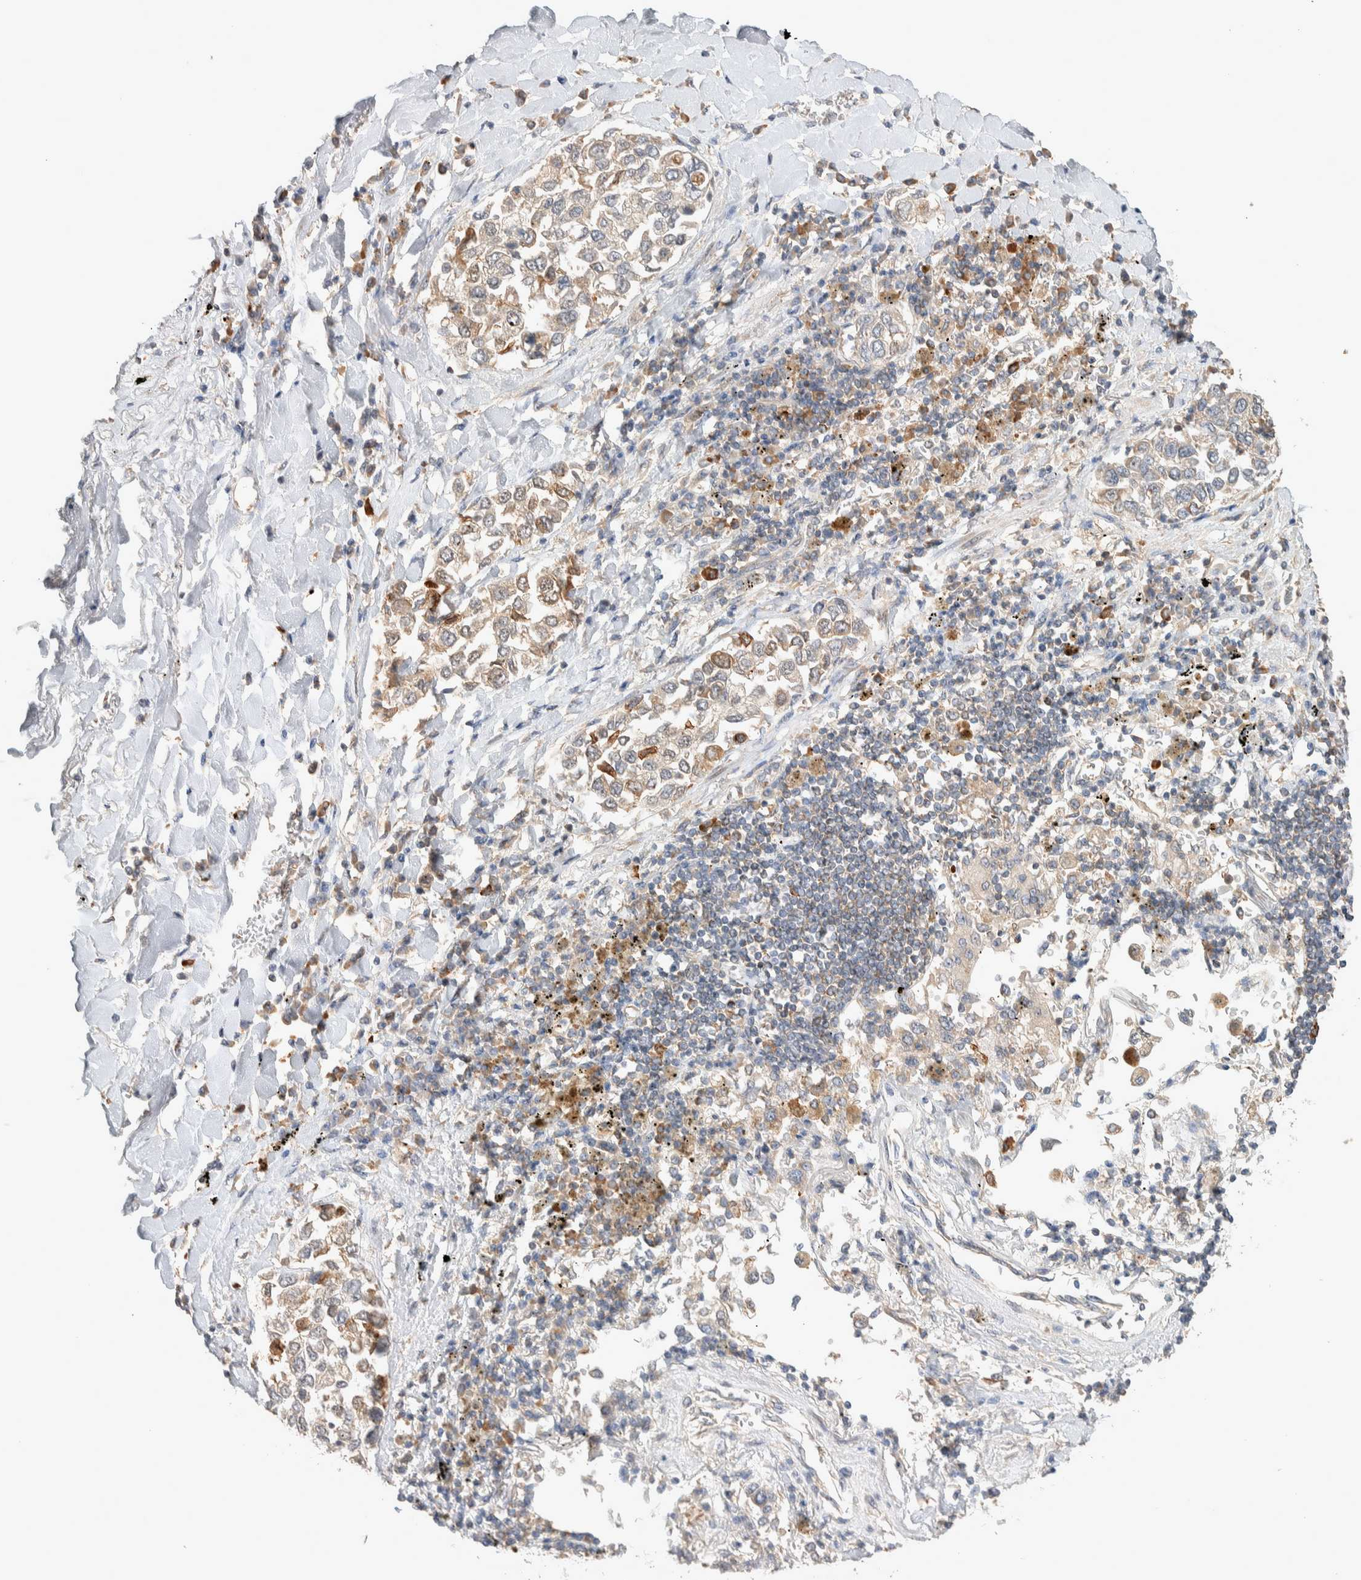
{"staining": {"intensity": "moderate", "quantity": "<25%", "location": "cytoplasmic/membranous"}, "tissue": "lung cancer", "cell_type": "Tumor cells", "image_type": "cancer", "snomed": [{"axis": "morphology", "description": "Inflammation, NOS"}, {"axis": "morphology", "description": "Adenocarcinoma, NOS"}, {"axis": "topography", "description": "Lung"}], "caption": "Adenocarcinoma (lung) stained with immunohistochemistry reveals moderate cytoplasmic/membranous expression in about <25% of tumor cells.", "gene": "DEPTOR", "patient": {"sex": "male", "age": 63}}